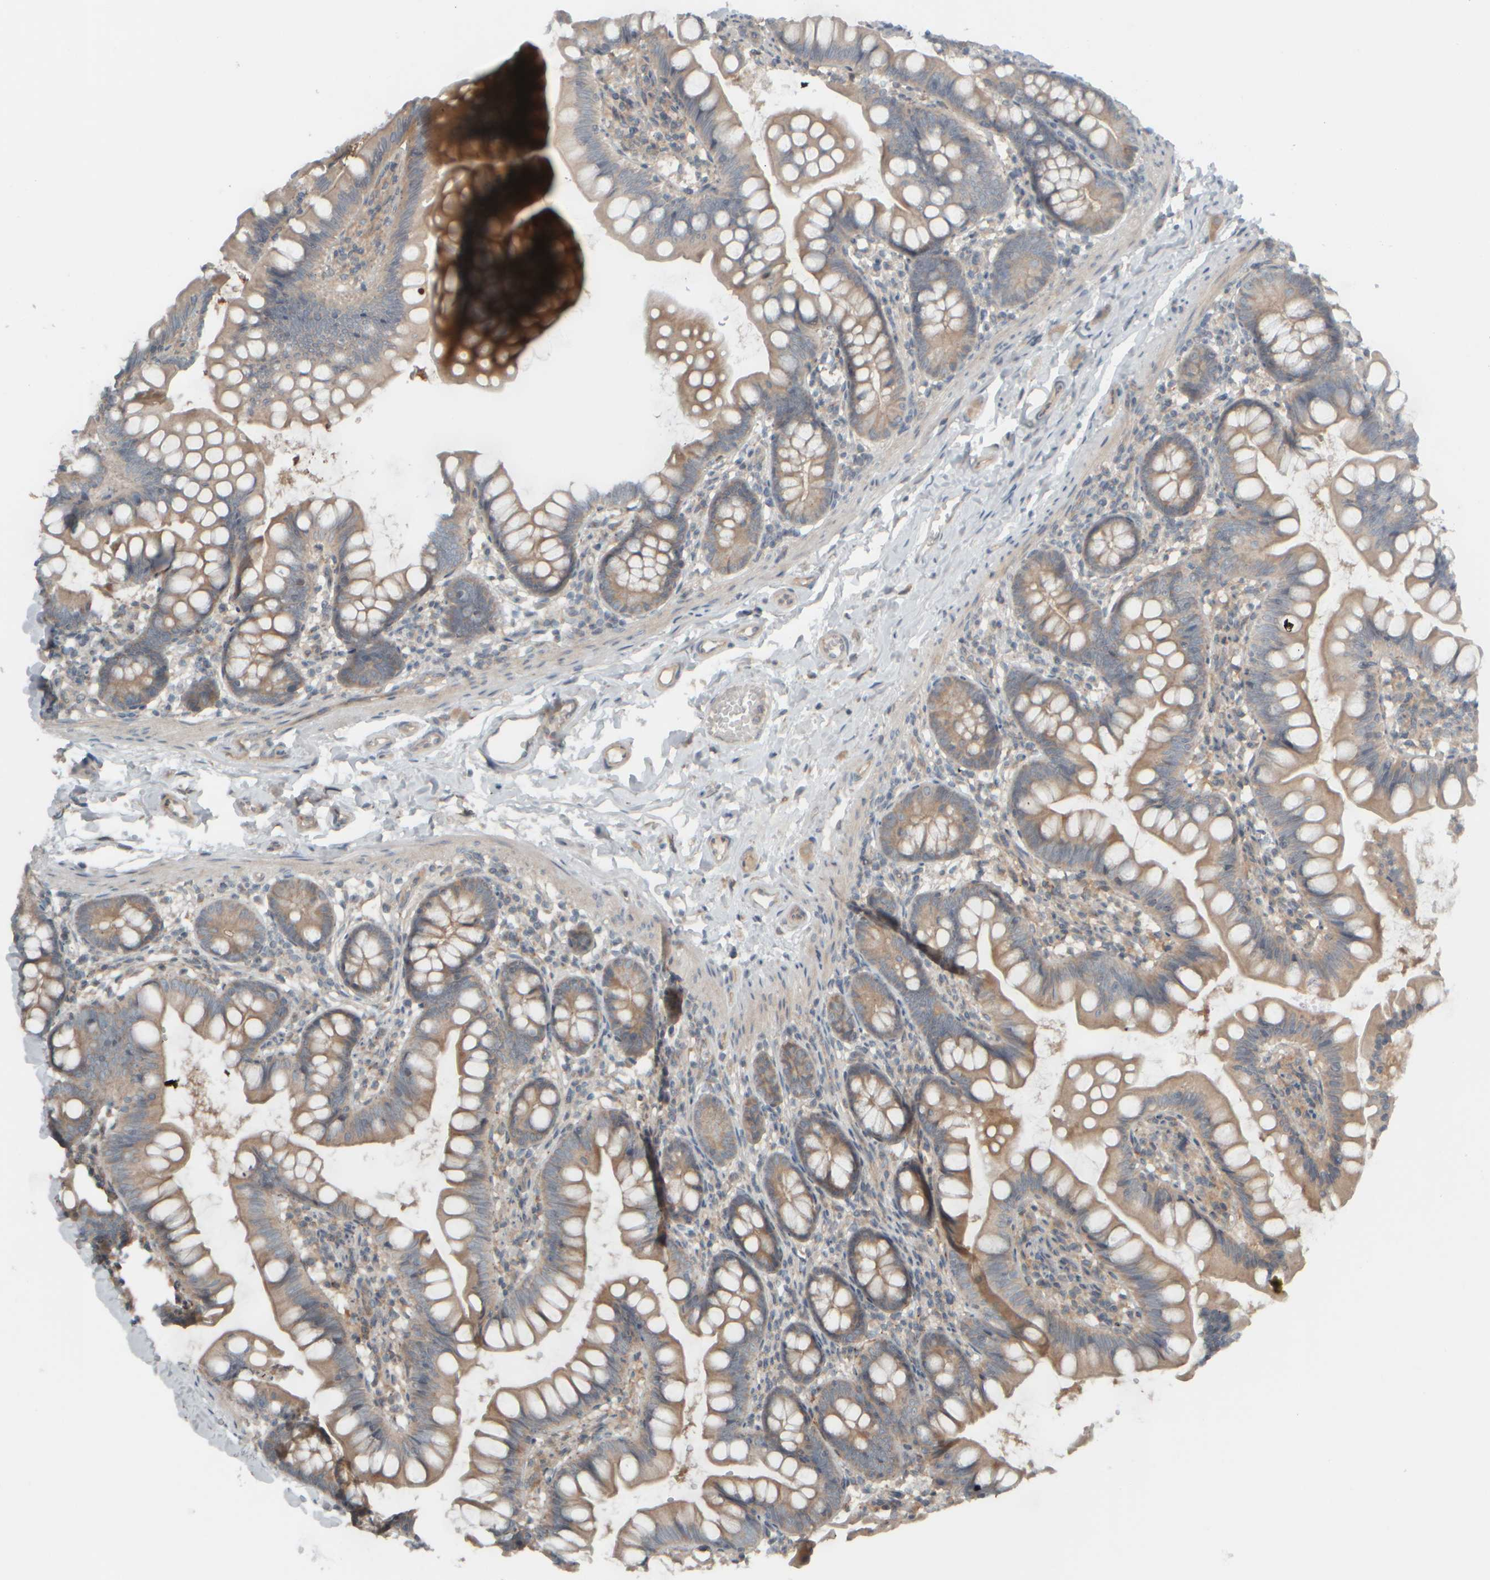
{"staining": {"intensity": "moderate", "quantity": "25%-75%", "location": "cytoplasmic/membranous"}, "tissue": "small intestine", "cell_type": "Glandular cells", "image_type": "normal", "snomed": [{"axis": "morphology", "description": "Normal tissue, NOS"}, {"axis": "topography", "description": "Small intestine"}], "caption": "High-magnification brightfield microscopy of benign small intestine stained with DAB (brown) and counterstained with hematoxylin (blue). glandular cells exhibit moderate cytoplasmic/membranous staining is identified in approximately25%-75% of cells.", "gene": "HGS", "patient": {"sex": "male", "age": 7}}